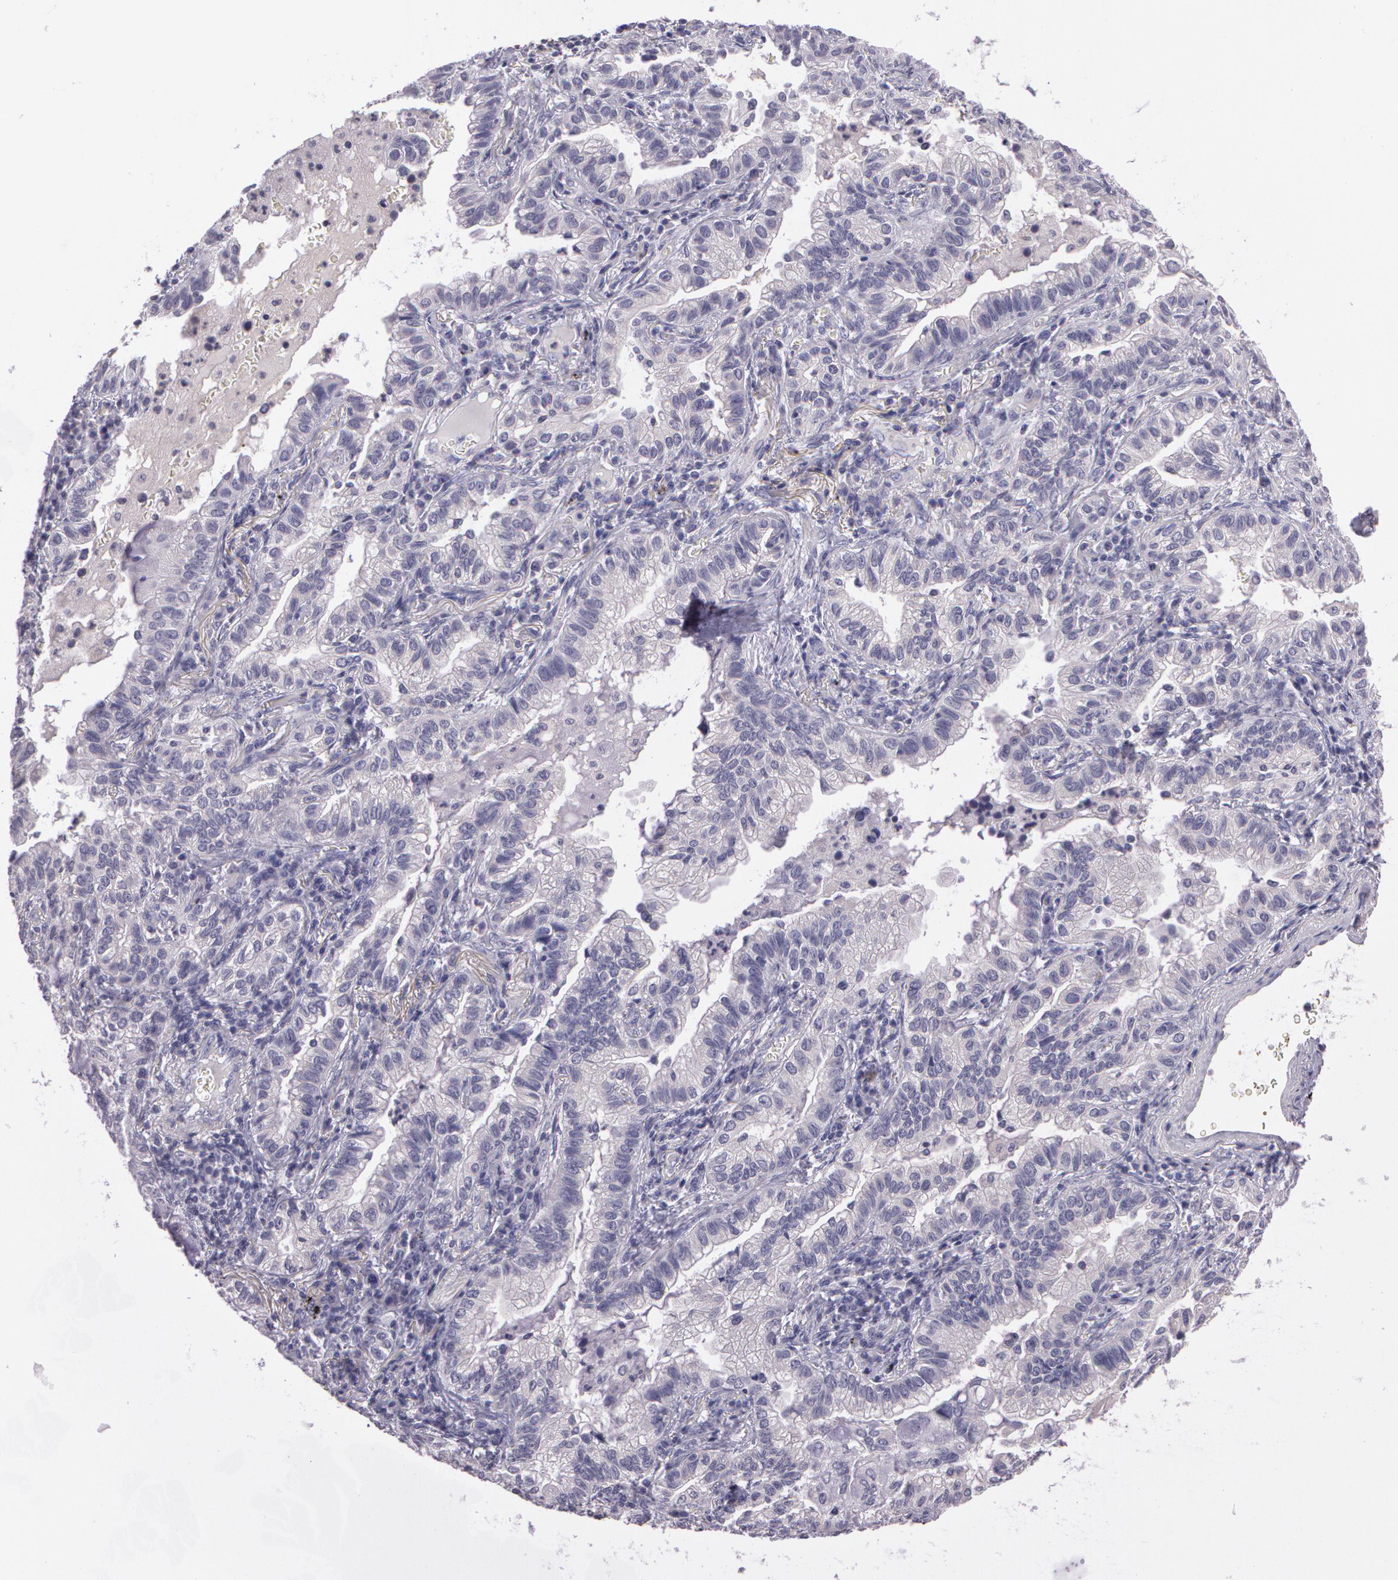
{"staining": {"intensity": "negative", "quantity": "none", "location": "none"}, "tissue": "lung cancer", "cell_type": "Tumor cells", "image_type": "cancer", "snomed": [{"axis": "morphology", "description": "Adenocarcinoma, NOS"}, {"axis": "topography", "description": "Lung"}], "caption": "There is no significant expression in tumor cells of lung cancer.", "gene": "G2E3", "patient": {"sex": "female", "age": 50}}